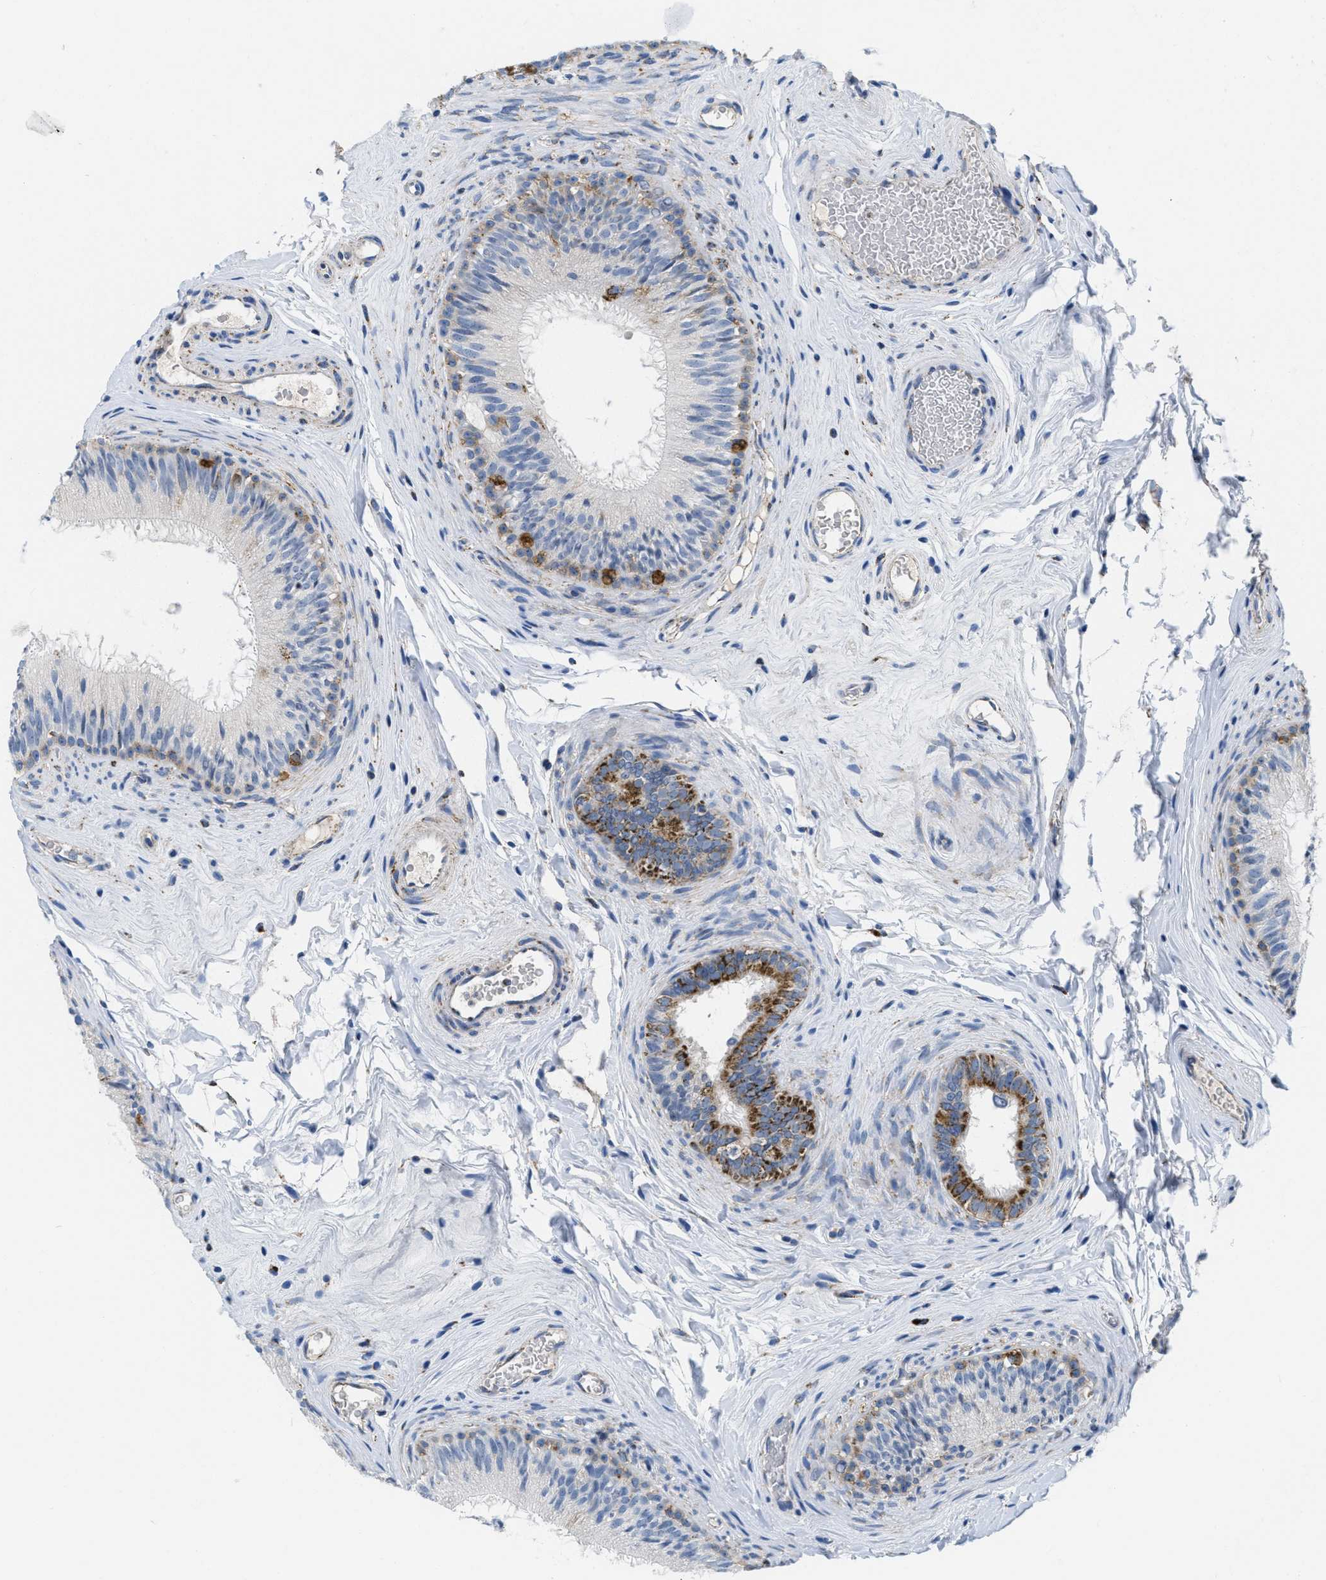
{"staining": {"intensity": "moderate", "quantity": "<25%", "location": "cytoplasmic/membranous"}, "tissue": "epididymis", "cell_type": "Glandular cells", "image_type": "normal", "snomed": [{"axis": "morphology", "description": "Normal tissue, NOS"}, {"axis": "topography", "description": "Testis"}, {"axis": "topography", "description": "Epididymis"}], "caption": "IHC histopathology image of normal epididymis: epididymis stained using IHC displays low levels of moderate protein expression localized specifically in the cytoplasmic/membranous of glandular cells, appearing as a cytoplasmic/membranous brown color.", "gene": "KCNJ5", "patient": {"sex": "male", "age": 36}}